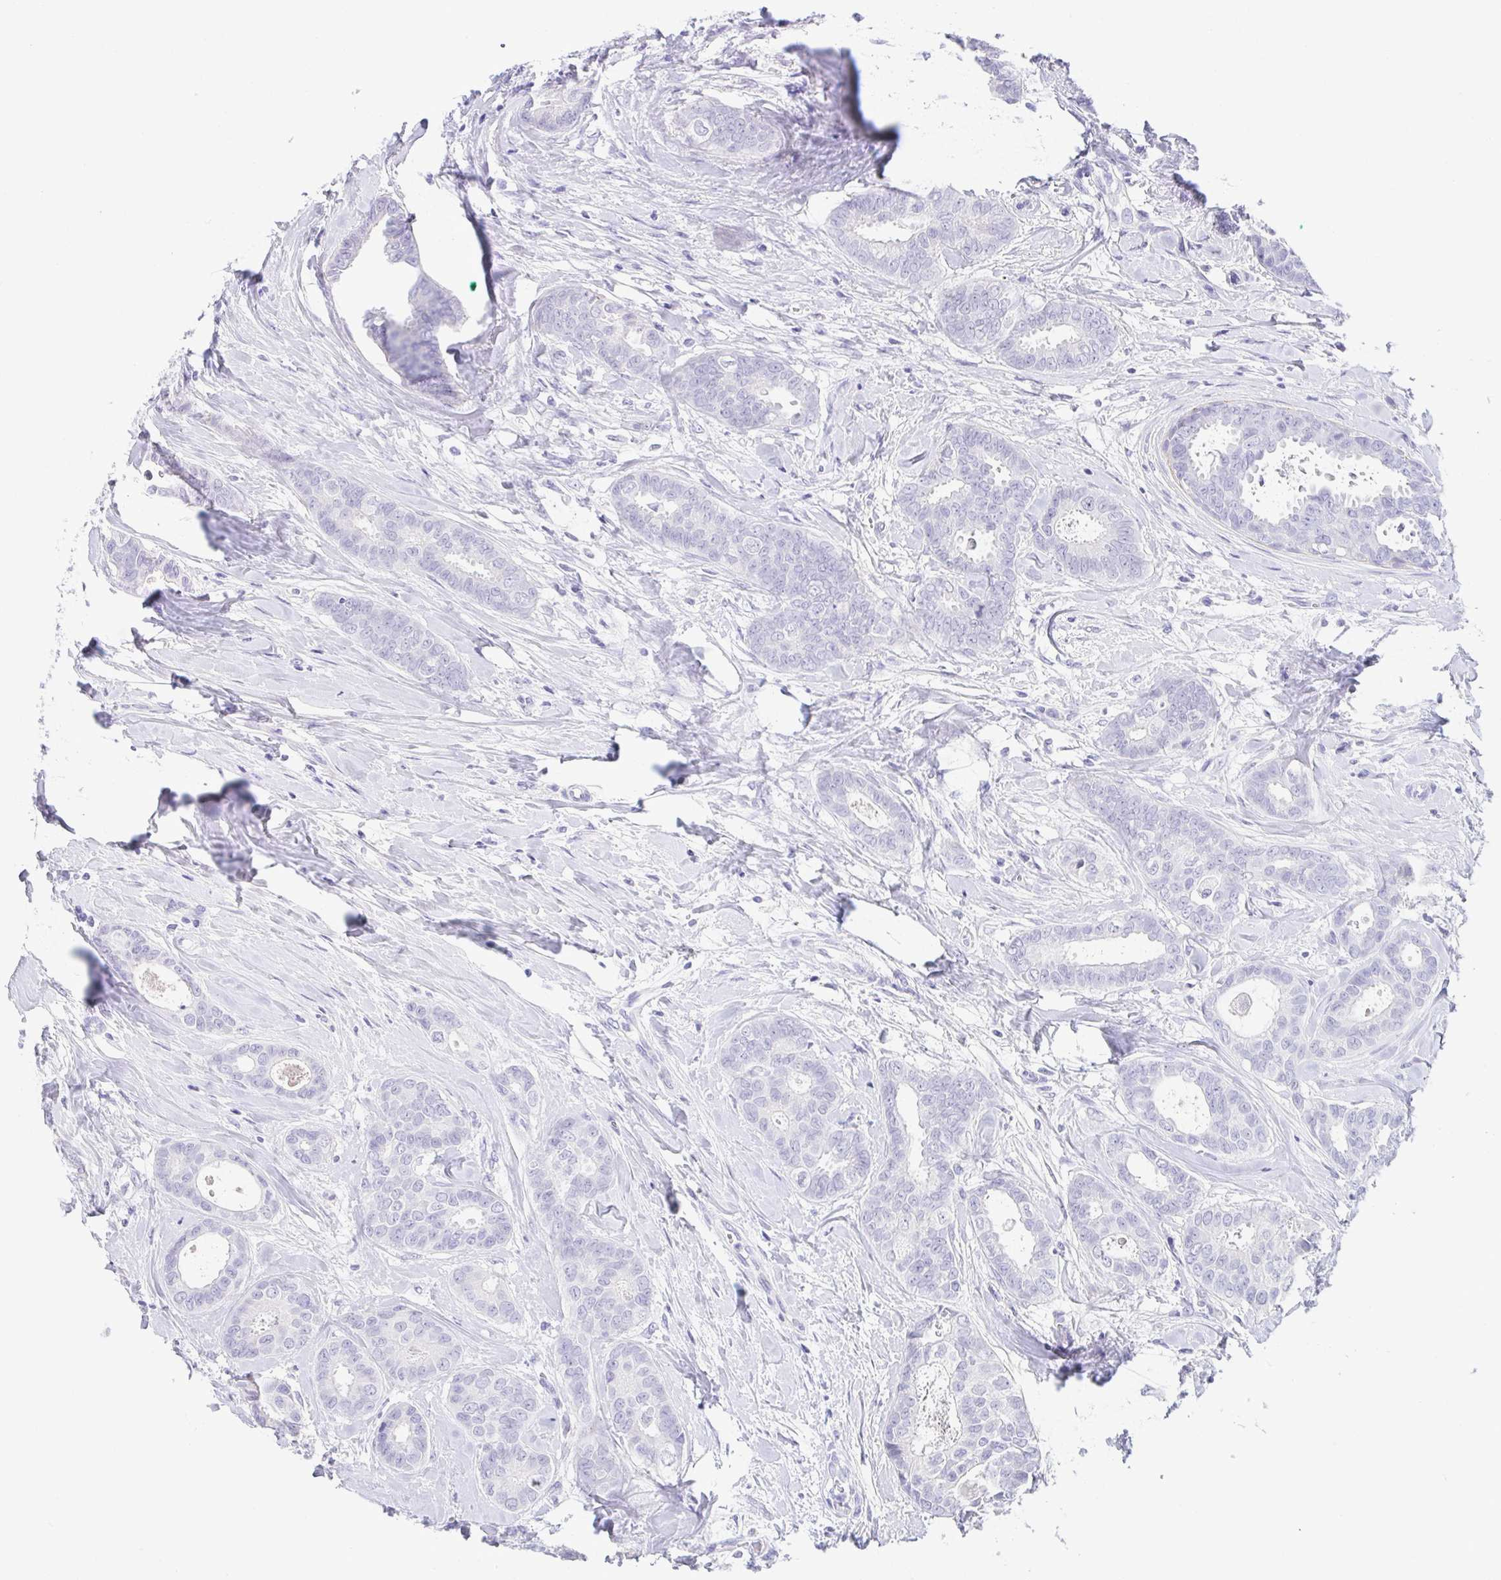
{"staining": {"intensity": "negative", "quantity": "none", "location": "none"}, "tissue": "breast cancer", "cell_type": "Tumor cells", "image_type": "cancer", "snomed": [{"axis": "morphology", "description": "Duct carcinoma"}, {"axis": "topography", "description": "Breast"}], "caption": "Photomicrograph shows no significant protein staining in tumor cells of breast cancer. The staining was performed using DAB (3,3'-diaminobenzidine) to visualize the protein expression in brown, while the nuclei were stained in blue with hematoxylin (Magnification: 20x).", "gene": "HAPLN2", "patient": {"sex": "female", "age": 45}}